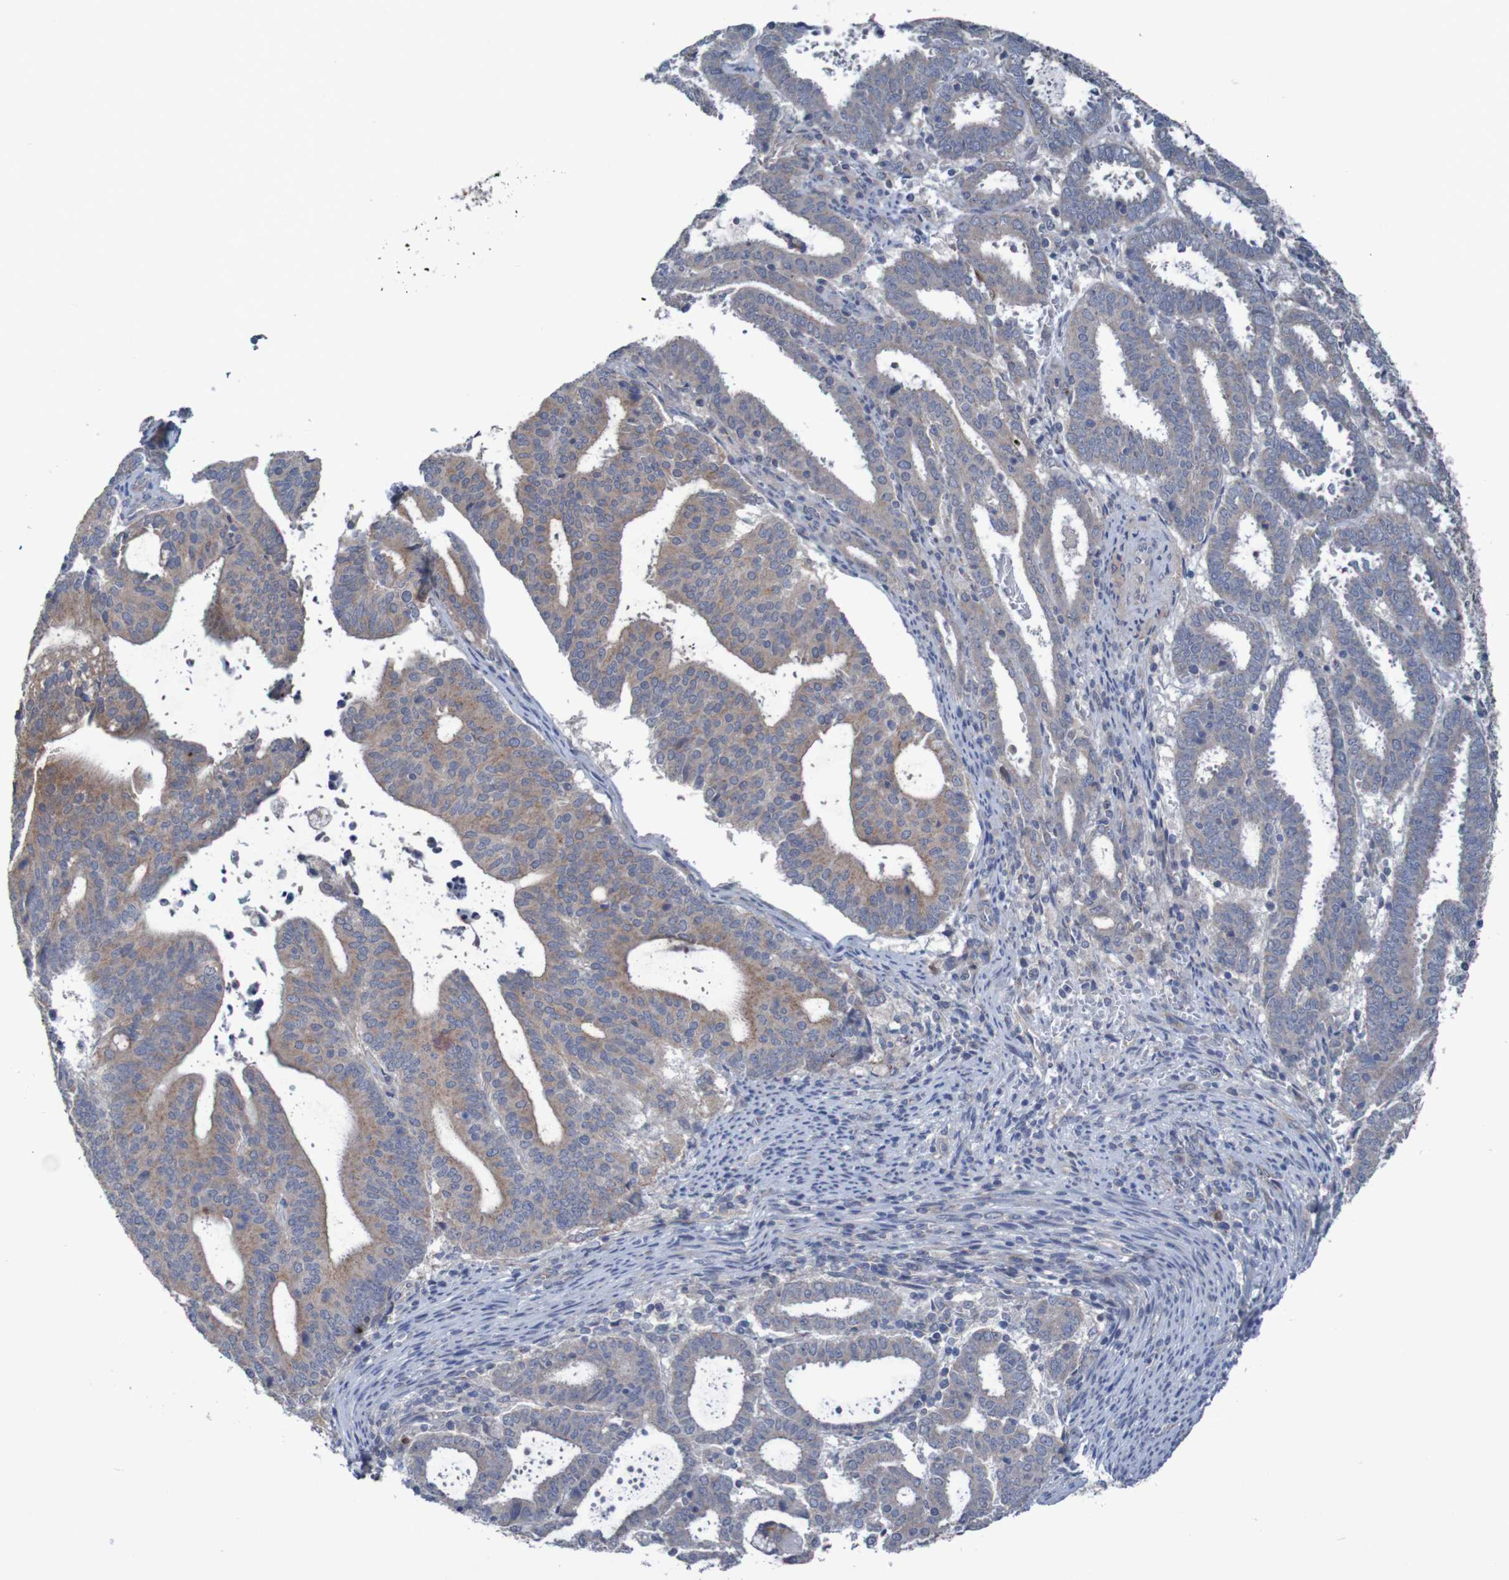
{"staining": {"intensity": "weak", "quantity": ">75%", "location": "cytoplasmic/membranous"}, "tissue": "endometrial cancer", "cell_type": "Tumor cells", "image_type": "cancer", "snomed": [{"axis": "morphology", "description": "Adenocarcinoma, NOS"}, {"axis": "topography", "description": "Uterus"}], "caption": "Protein expression by immunohistochemistry (IHC) reveals weak cytoplasmic/membranous staining in about >75% of tumor cells in endometrial cancer (adenocarcinoma).", "gene": "ANGPT4", "patient": {"sex": "female", "age": 83}}